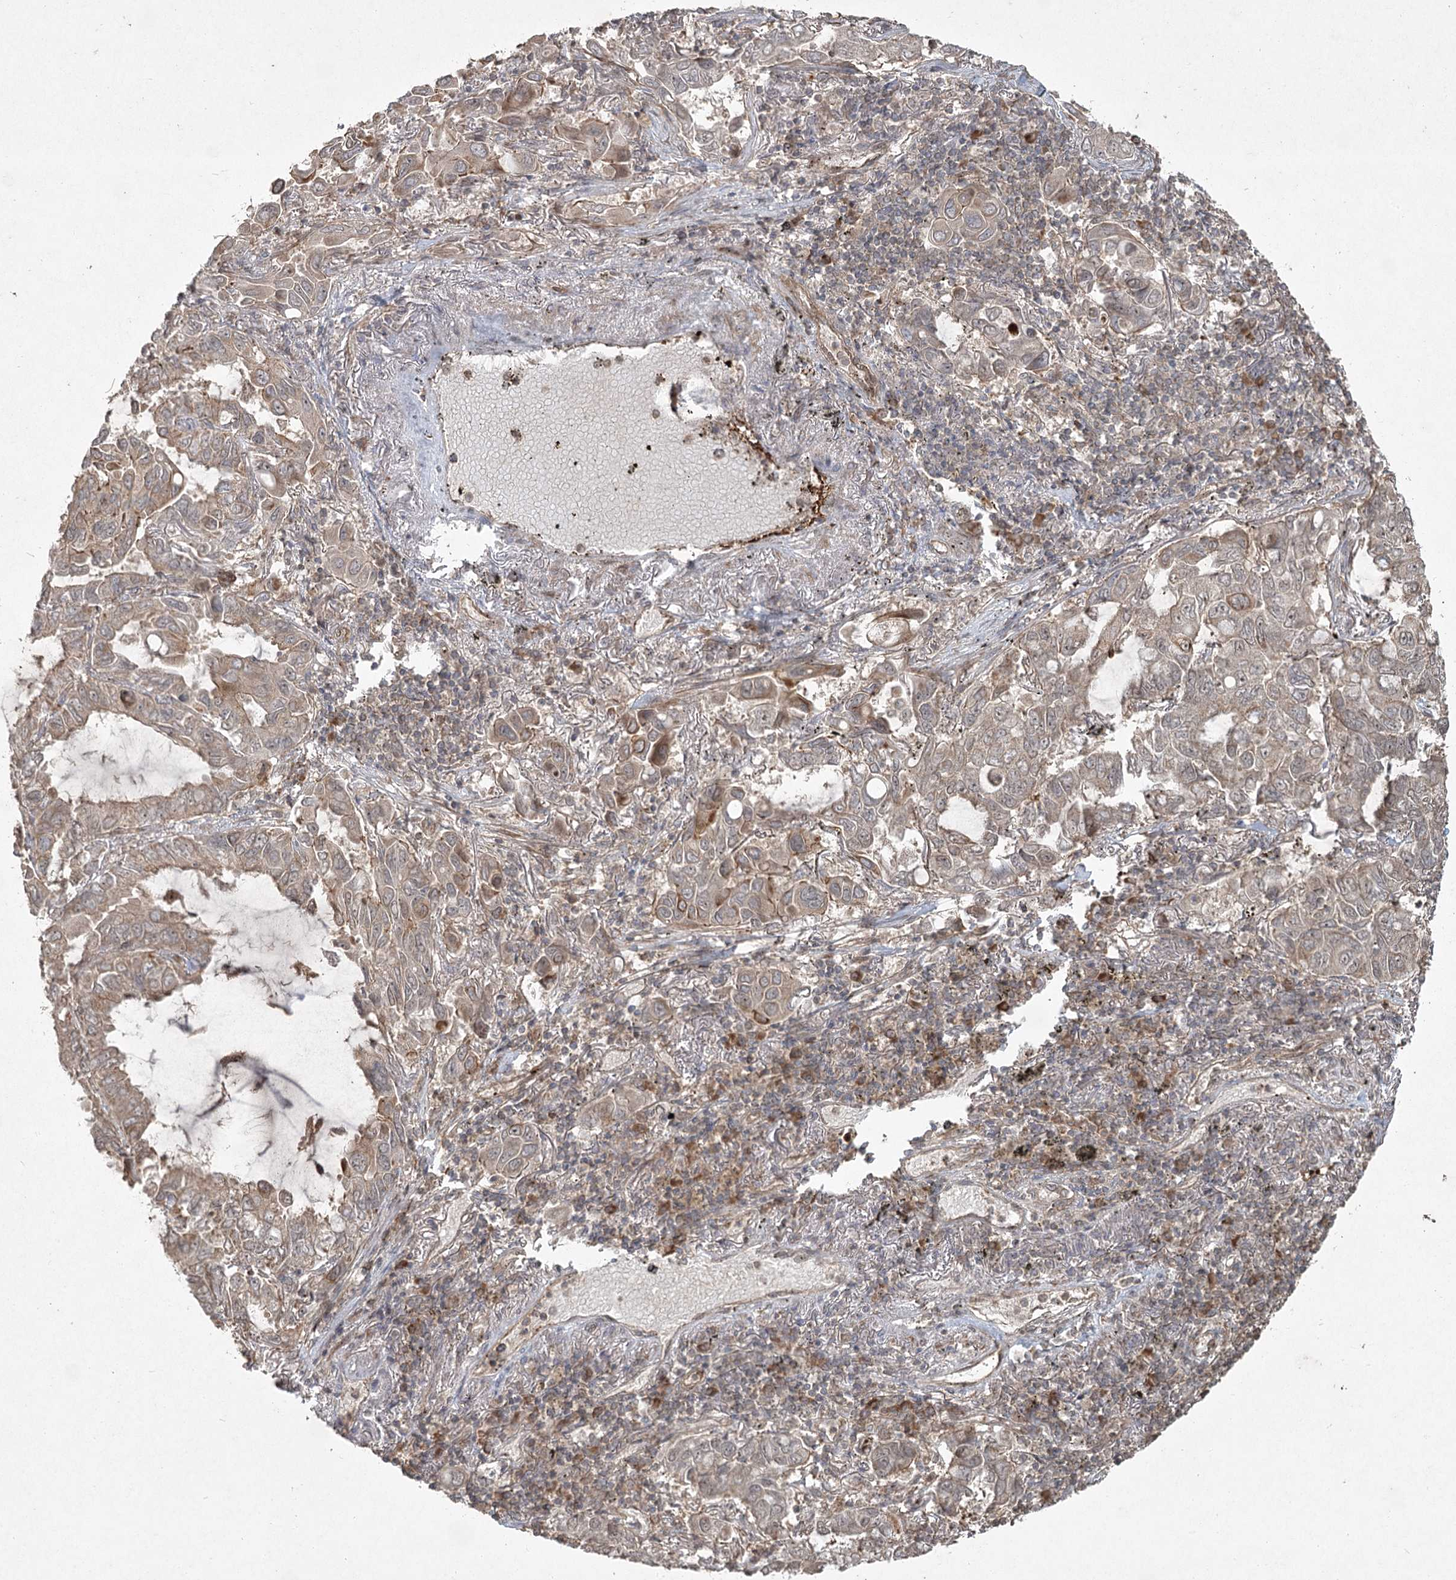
{"staining": {"intensity": "moderate", "quantity": "25%-75%", "location": "cytoplasmic/membranous"}, "tissue": "lung cancer", "cell_type": "Tumor cells", "image_type": "cancer", "snomed": [{"axis": "morphology", "description": "Adenocarcinoma, NOS"}, {"axis": "topography", "description": "Lung"}], "caption": "High-magnification brightfield microscopy of lung cancer stained with DAB (3,3'-diaminobenzidine) (brown) and counterstained with hematoxylin (blue). tumor cells exhibit moderate cytoplasmic/membranous expression is seen in about25%-75% of cells. (DAB (3,3'-diaminobenzidine) IHC with brightfield microscopy, high magnification).", "gene": "CPLANE1", "patient": {"sex": "male", "age": 64}}